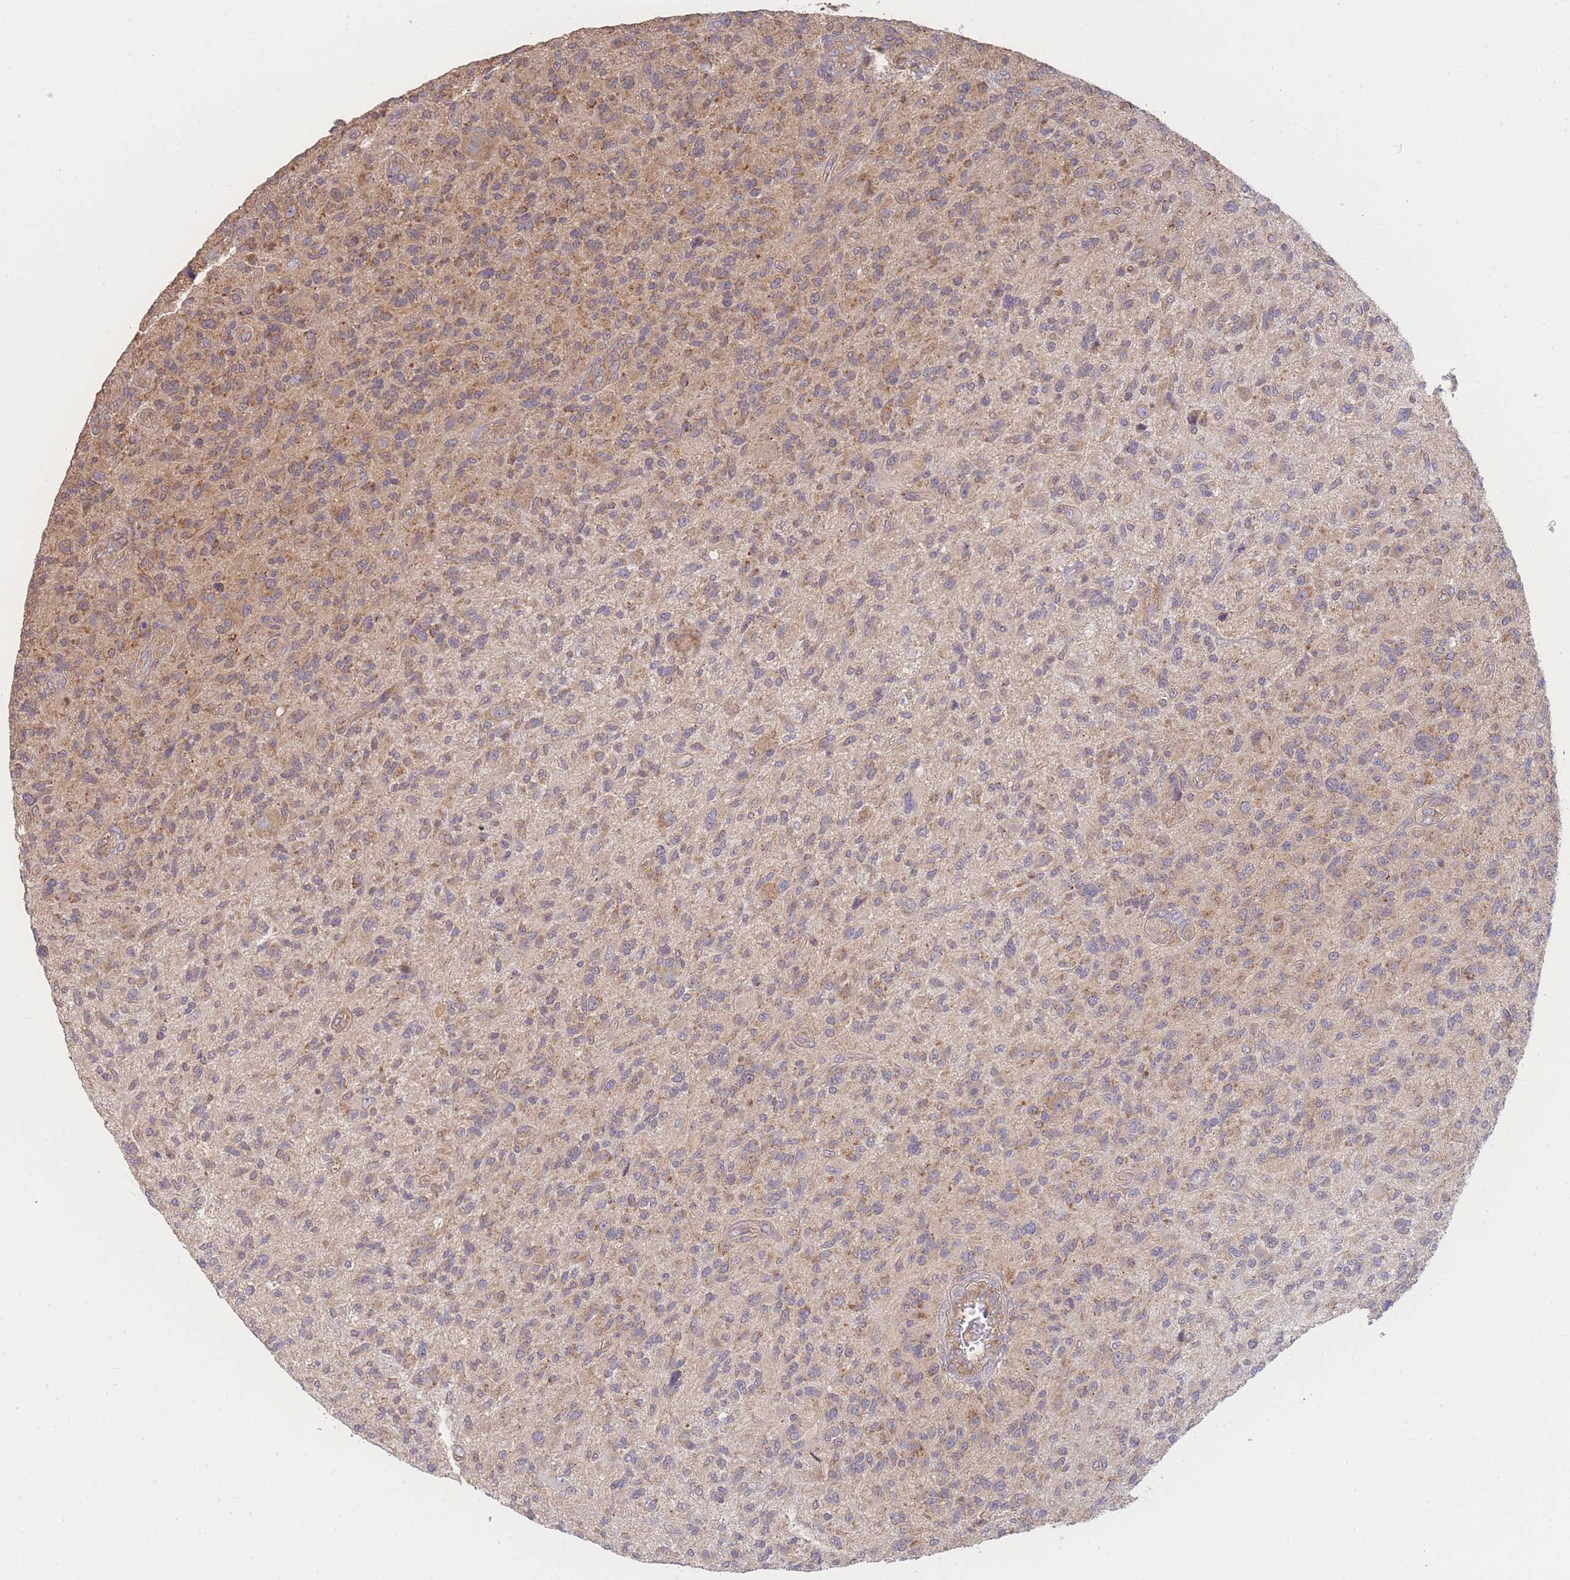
{"staining": {"intensity": "moderate", "quantity": ">75%", "location": "cytoplasmic/membranous"}, "tissue": "glioma", "cell_type": "Tumor cells", "image_type": "cancer", "snomed": [{"axis": "morphology", "description": "Glioma, malignant, High grade"}, {"axis": "topography", "description": "Brain"}], "caption": "Protein expression analysis of human glioma reveals moderate cytoplasmic/membranous staining in approximately >75% of tumor cells. (IHC, brightfield microscopy, high magnification).", "gene": "MRPS18B", "patient": {"sex": "male", "age": 47}}